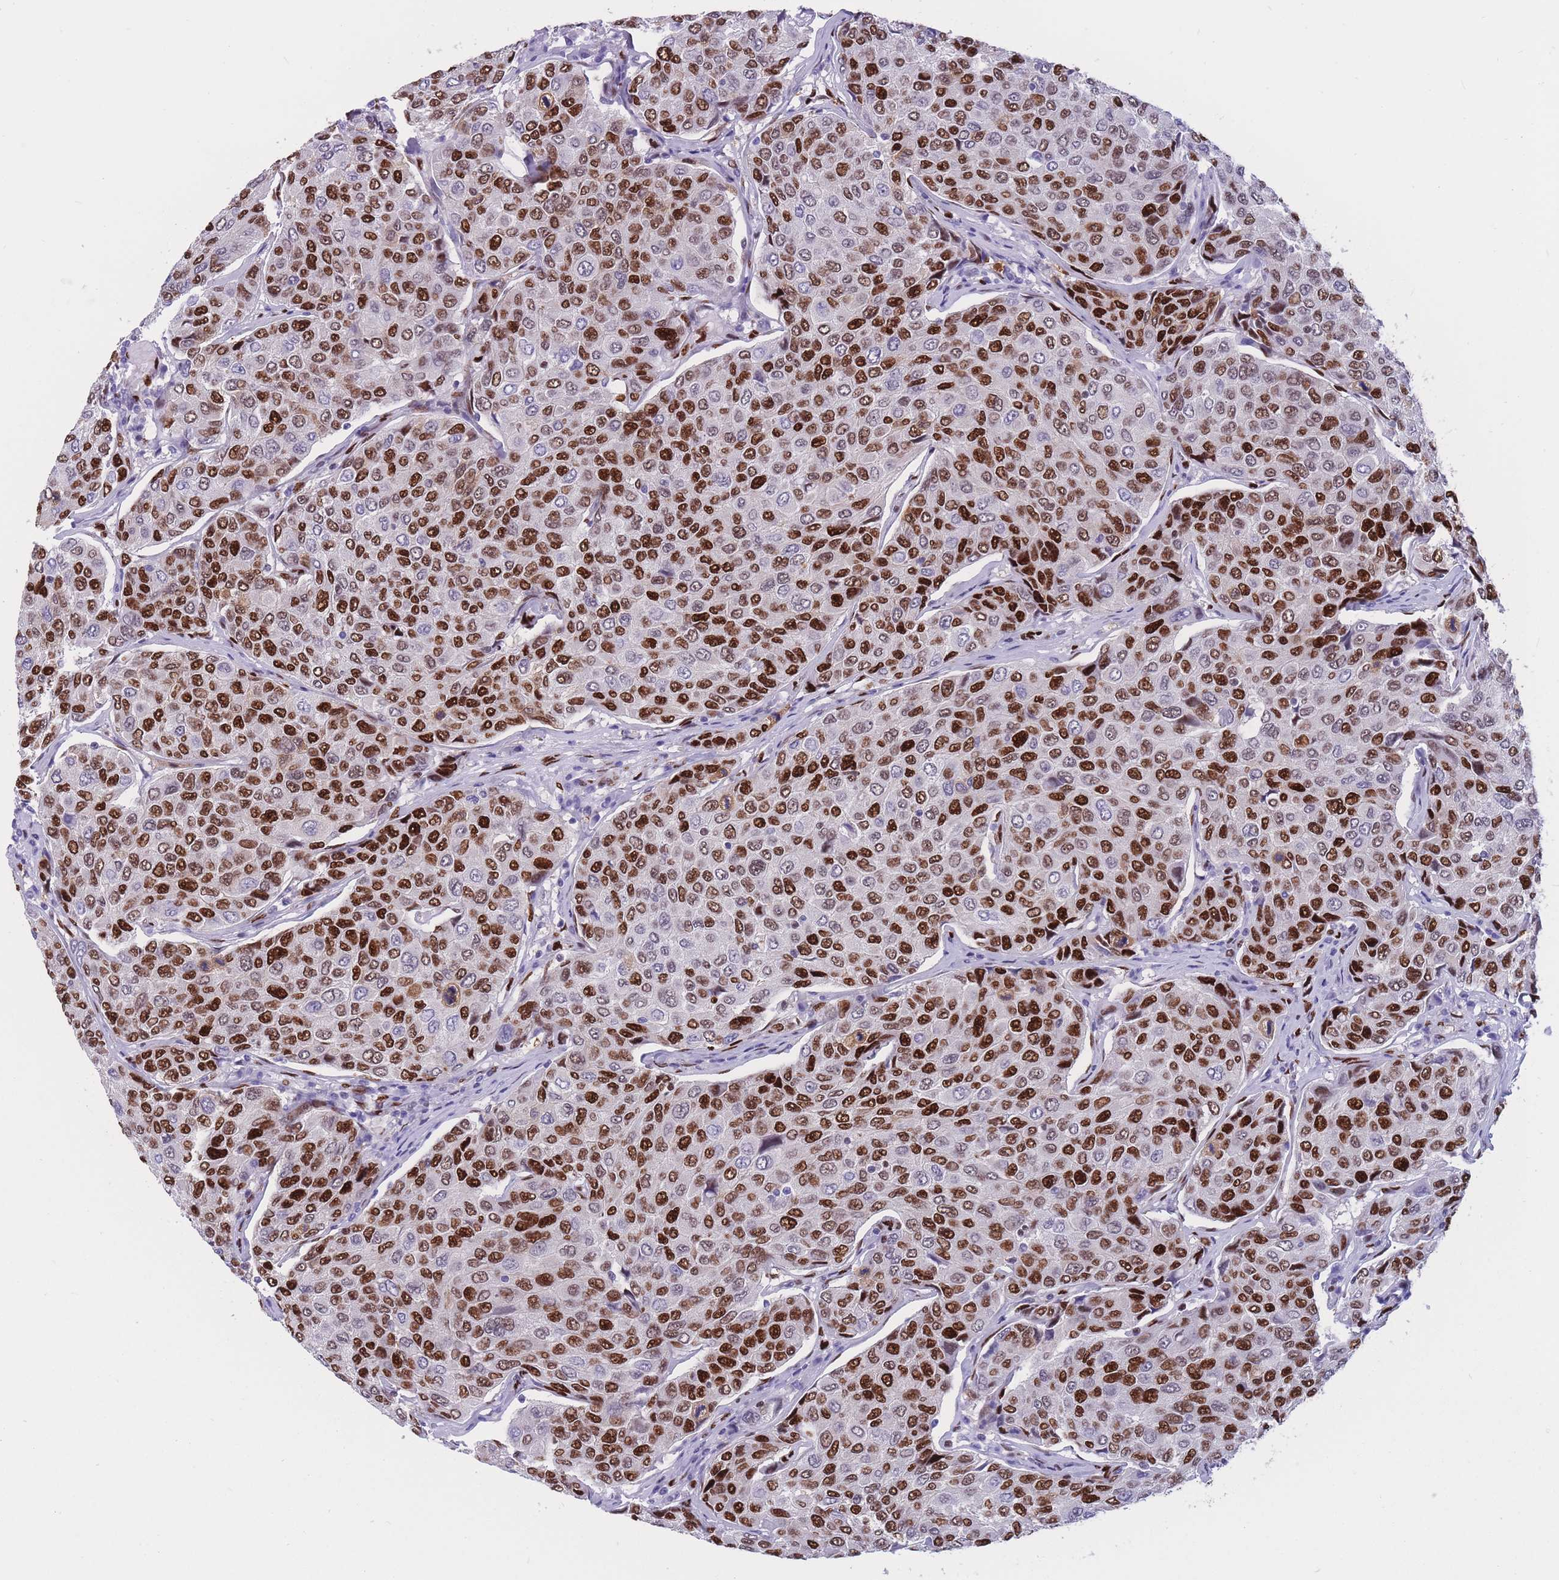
{"staining": {"intensity": "strong", "quantity": ">75%", "location": "nuclear"}, "tissue": "breast cancer", "cell_type": "Tumor cells", "image_type": "cancer", "snomed": [{"axis": "morphology", "description": "Duct carcinoma"}, {"axis": "topography", "description": "Breast"}], "caption": "Protein staining of breast cancer tissue displays strong nuclear staining in about >75% of tumor cells. The protein is shown in brown color, while the nuclei are stained blue.", "gene": "NASP", "patient": {"sex": "female", "age": 55}}